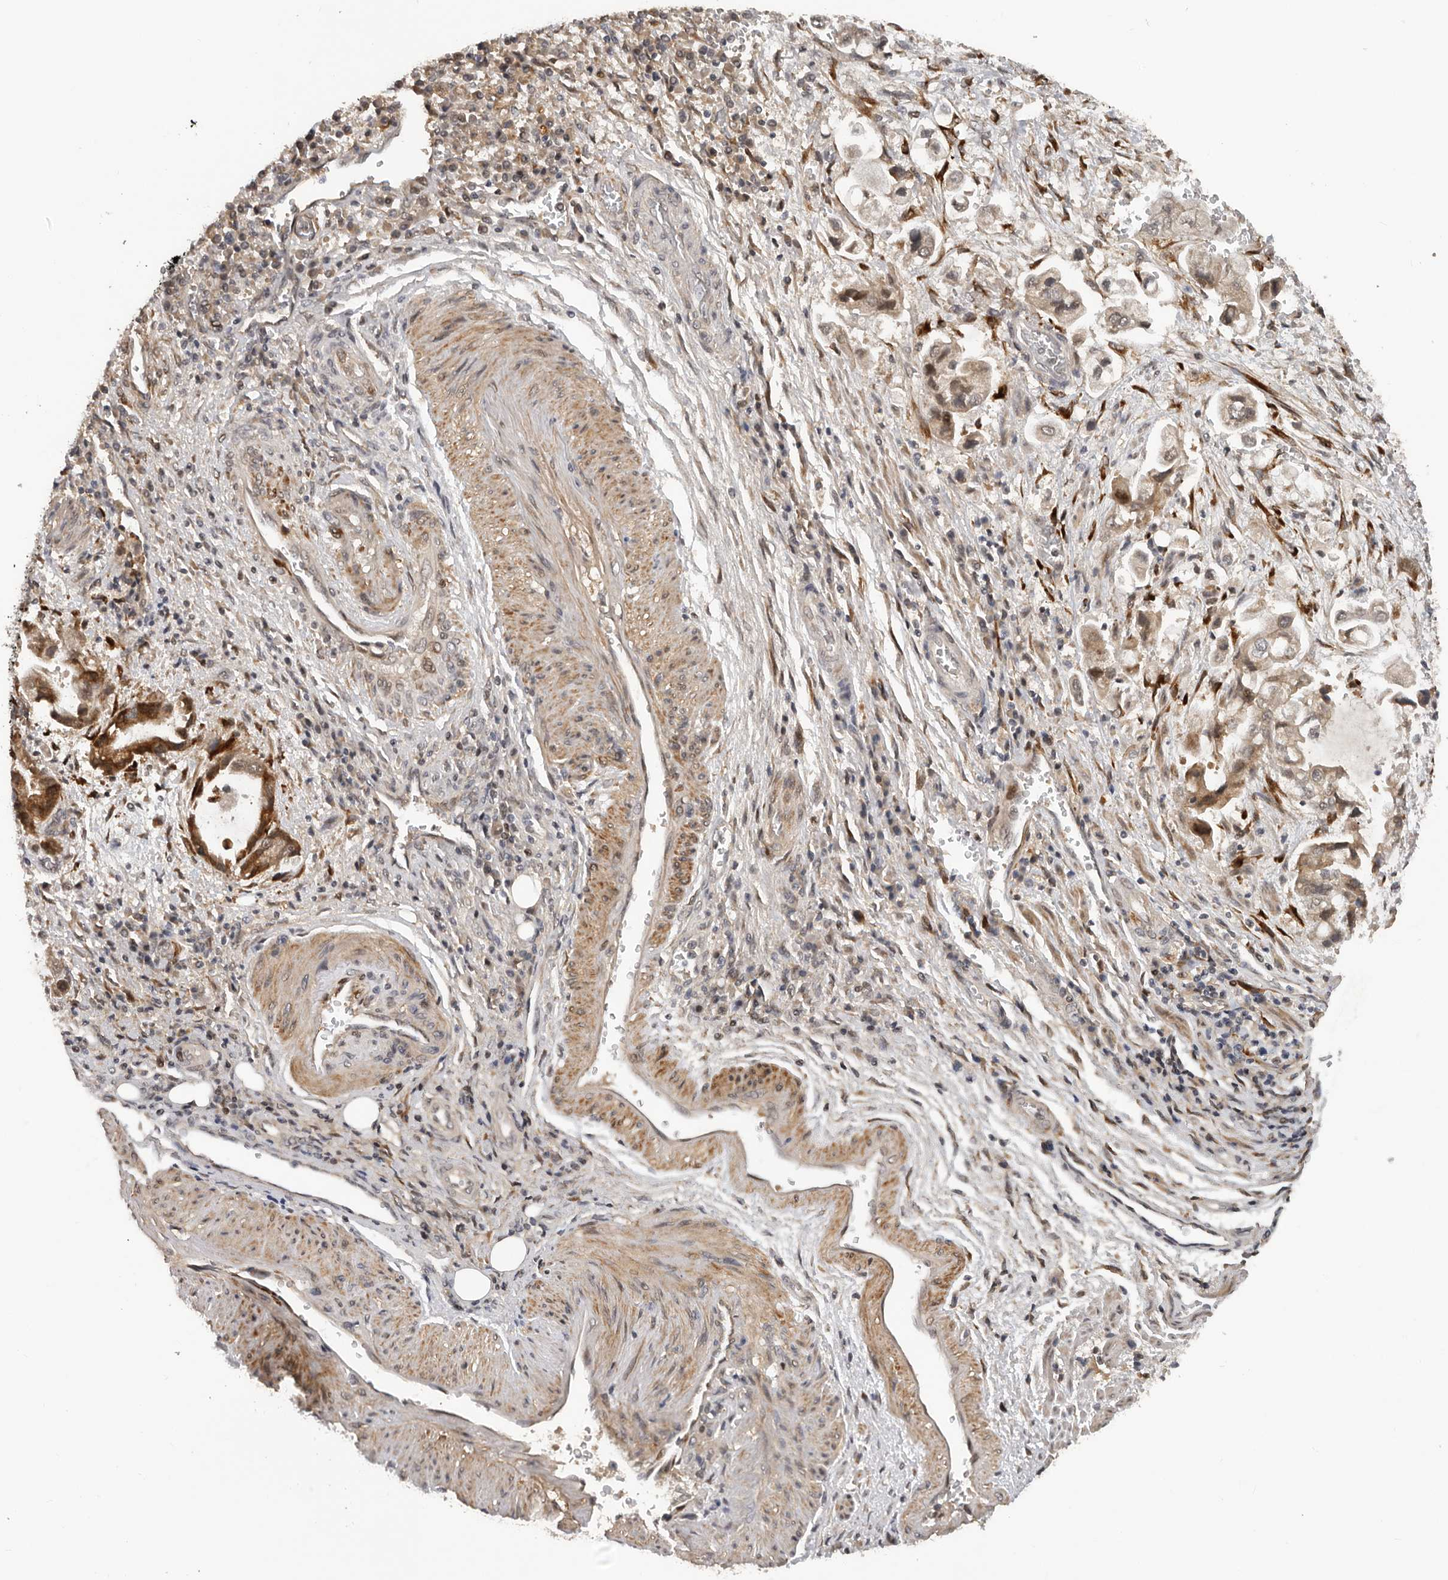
{"staining": {"intensity": "moderate", "quantity": ">75%", "location": "cytoplasmic/membranous,nuclear"}, "tissue": "stomach cancer", "cell_type": "Tumor cells", "image_type": "cancer", "snomed": [{"axis": "morphology", "description": "Adenocarcinoma, NOS"}, {"axis": "topography", "description": "Stomach"}], "caption": "Protein staining of stomach cancer tissue exhibits moderate cytoplasmic/membranous and nuclear expression in approximately >75% of tumor cells.", "gene": "HENMT1", "patient": {"sex": "male", "age": 62}}